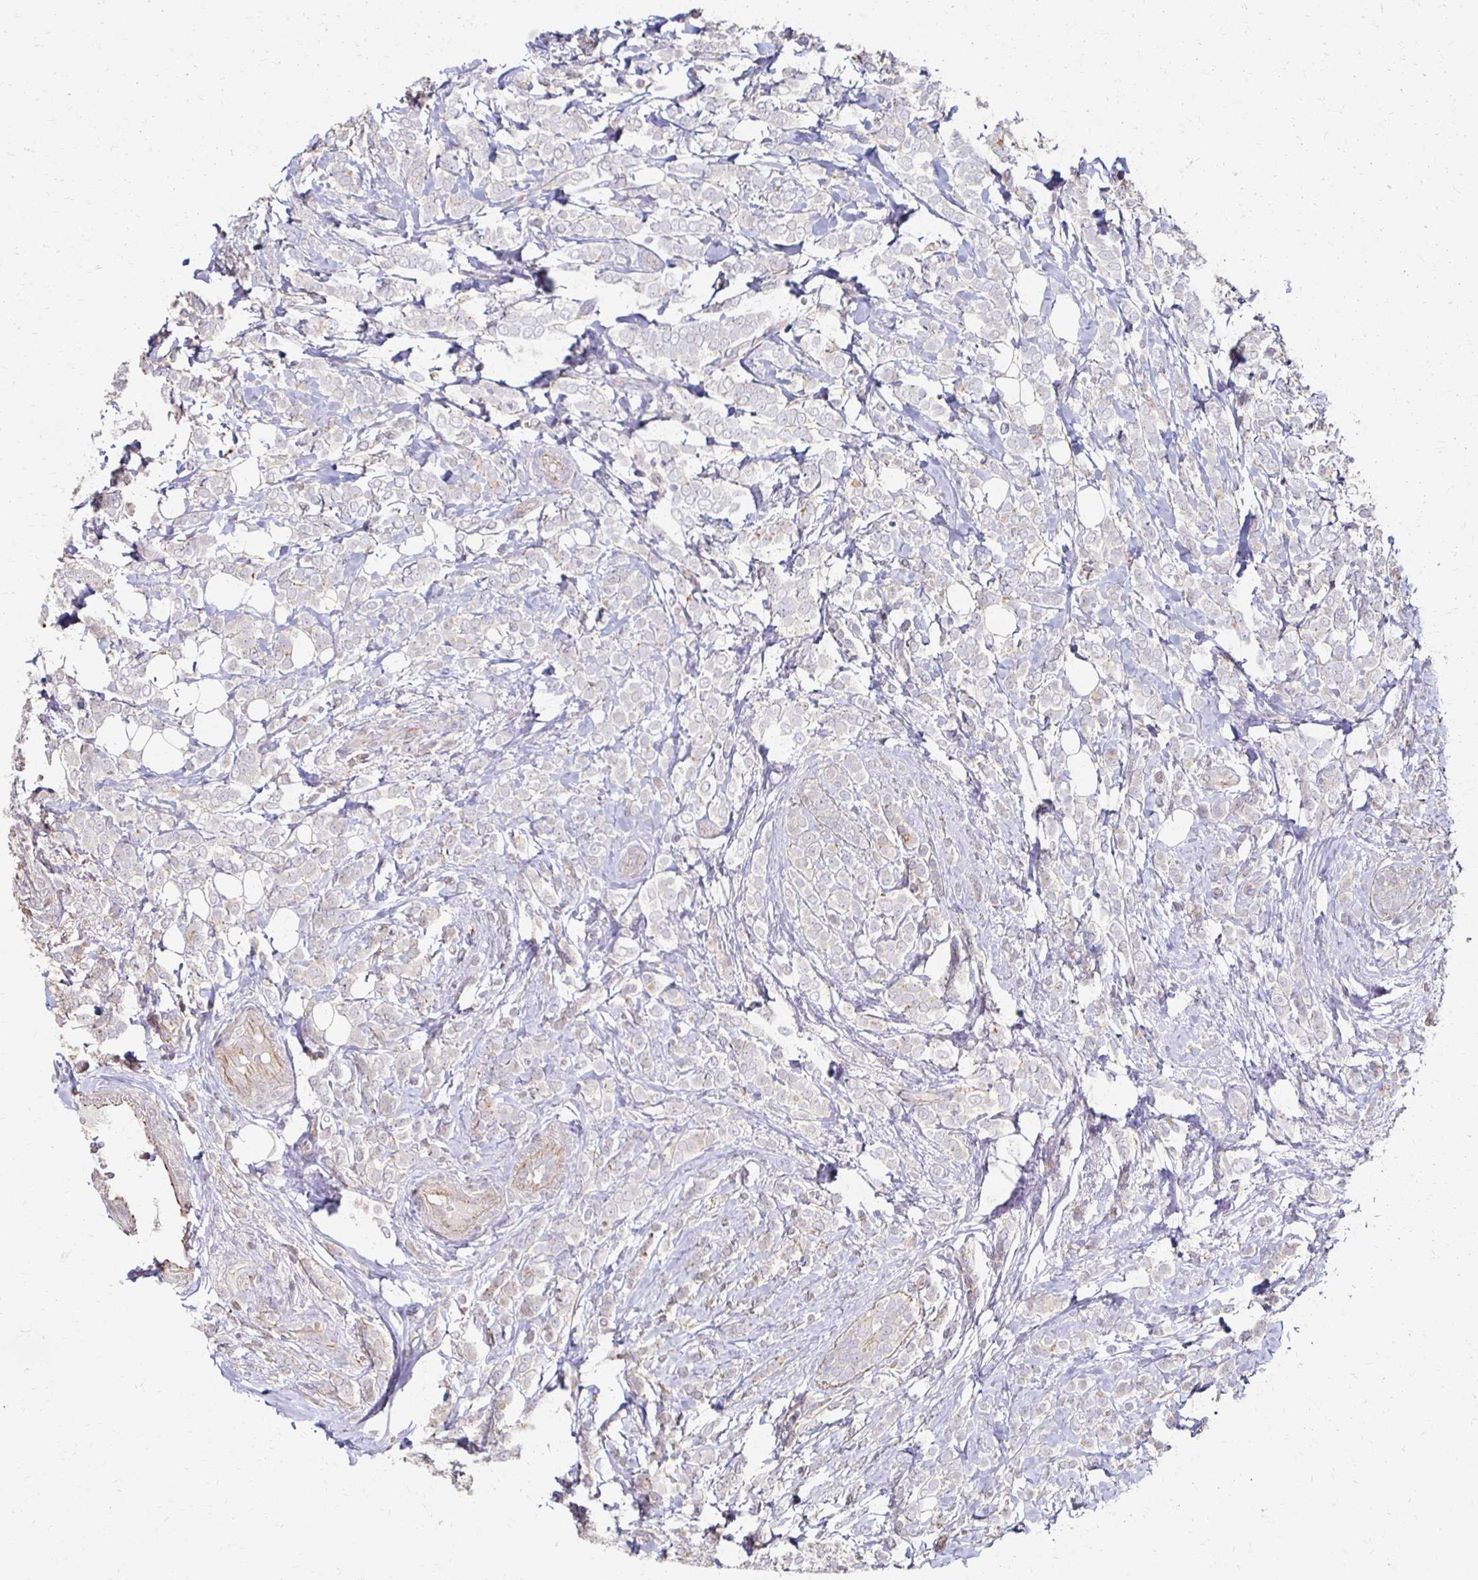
{"staining": {"intensity": "negative", "quantity": "none", "location": "none"}, "tissue": "breast cancer", "cell_type": "Tumor cells", "image_type": "cancer", "snomed": [{"axis": "morphology", "description": "Lobular carcinoma"}, {"axis": "topography", "description": "Breast"}], "caption": "This image is of breast cancer stained with immunohistochemistry to label a protein in brown with the nuclei are counter-stained blue. There is no positivity in tumor cells.", "gene": "C1QTNF7", "patient": {"sex": "female", "age": 49}}